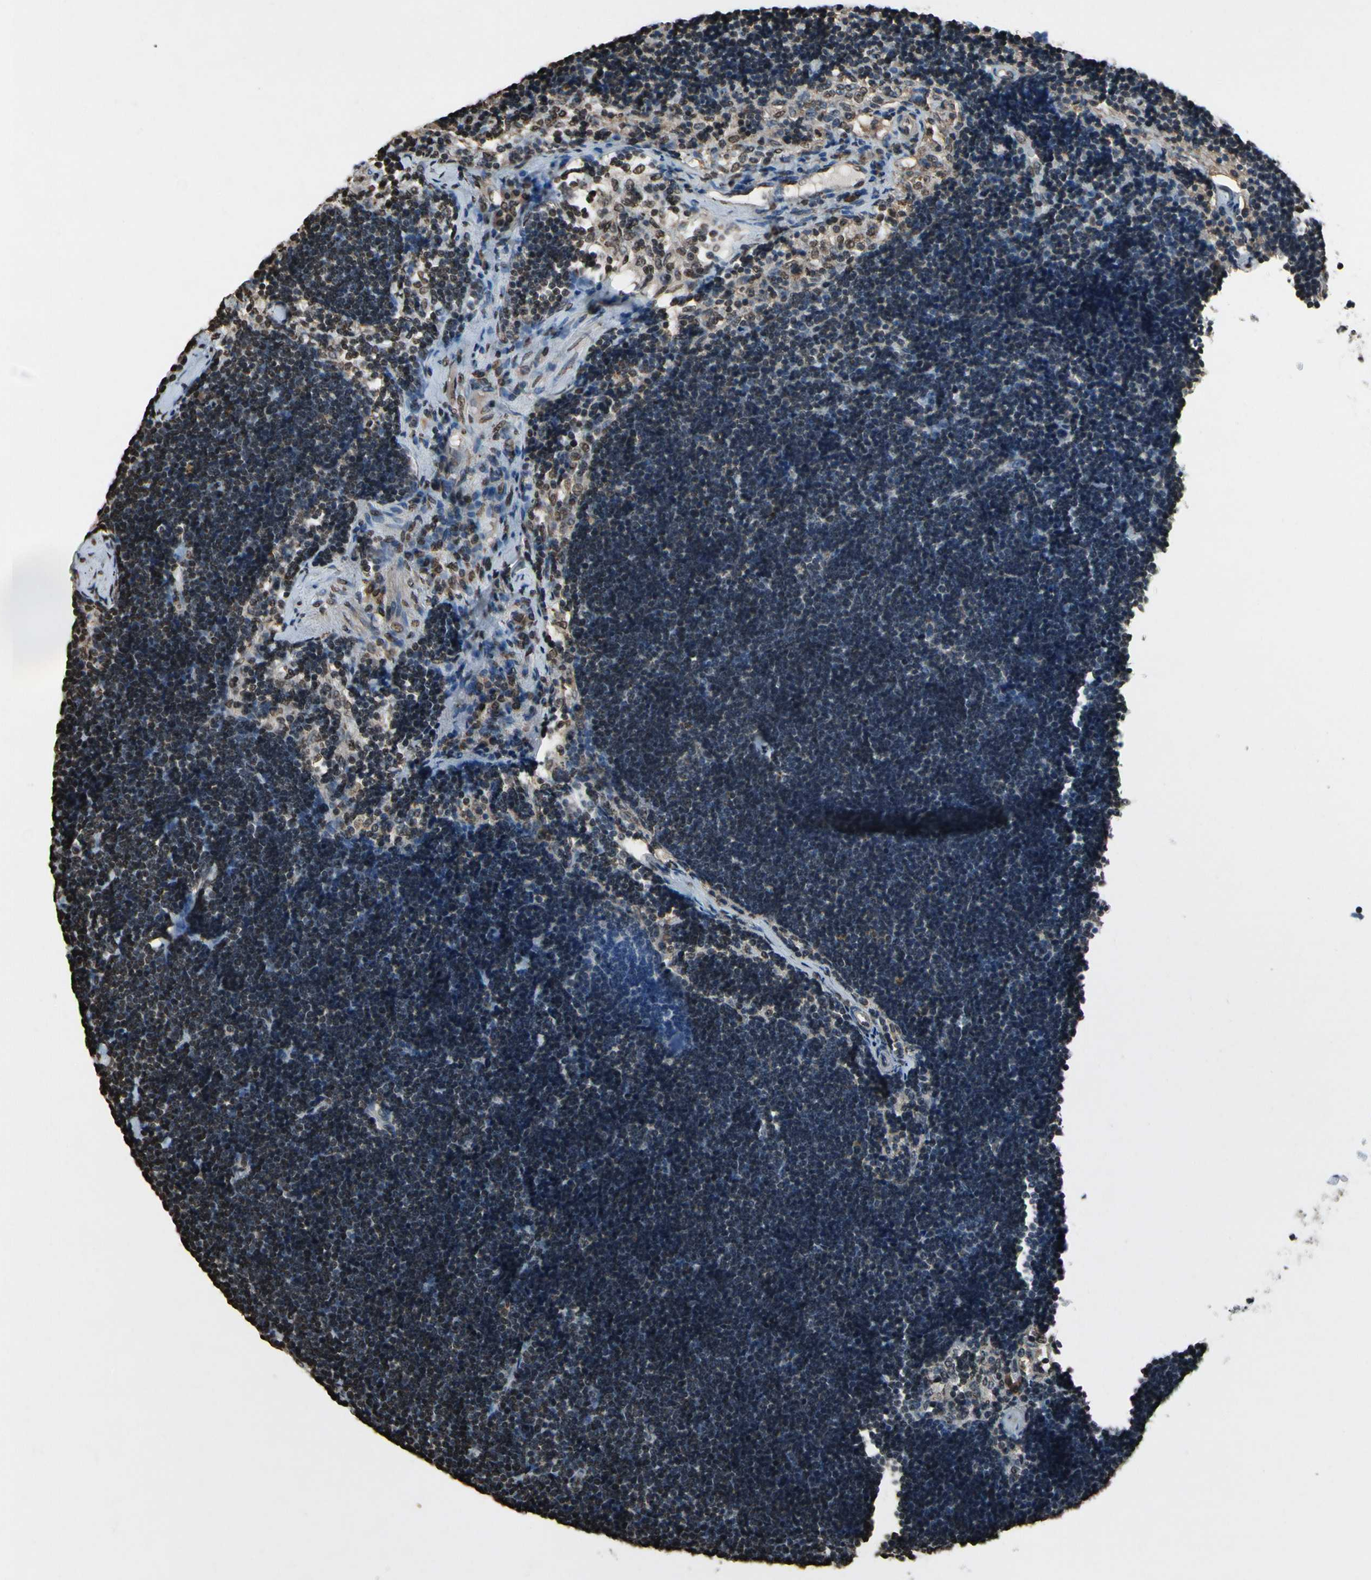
{"staining": {"intensity": "moderate", "quantity": "<25%", "location": "nuclear"}, "tissue": "lymph node", "cell_type": "Germinal center cells", "image_type": "normal", "snomed": [{"axis": "morphology", "description": "Normal tissue, NOS"}, {"axis": "topography", "description": "Lymph node"}], "caption": "Protein expression analysis of unremarkable lymph node shows moderate nuclear expression in about <25% of germinal center cells.", "gene": "HIPK2", "patient": {"sex": "male", "age": 63}}